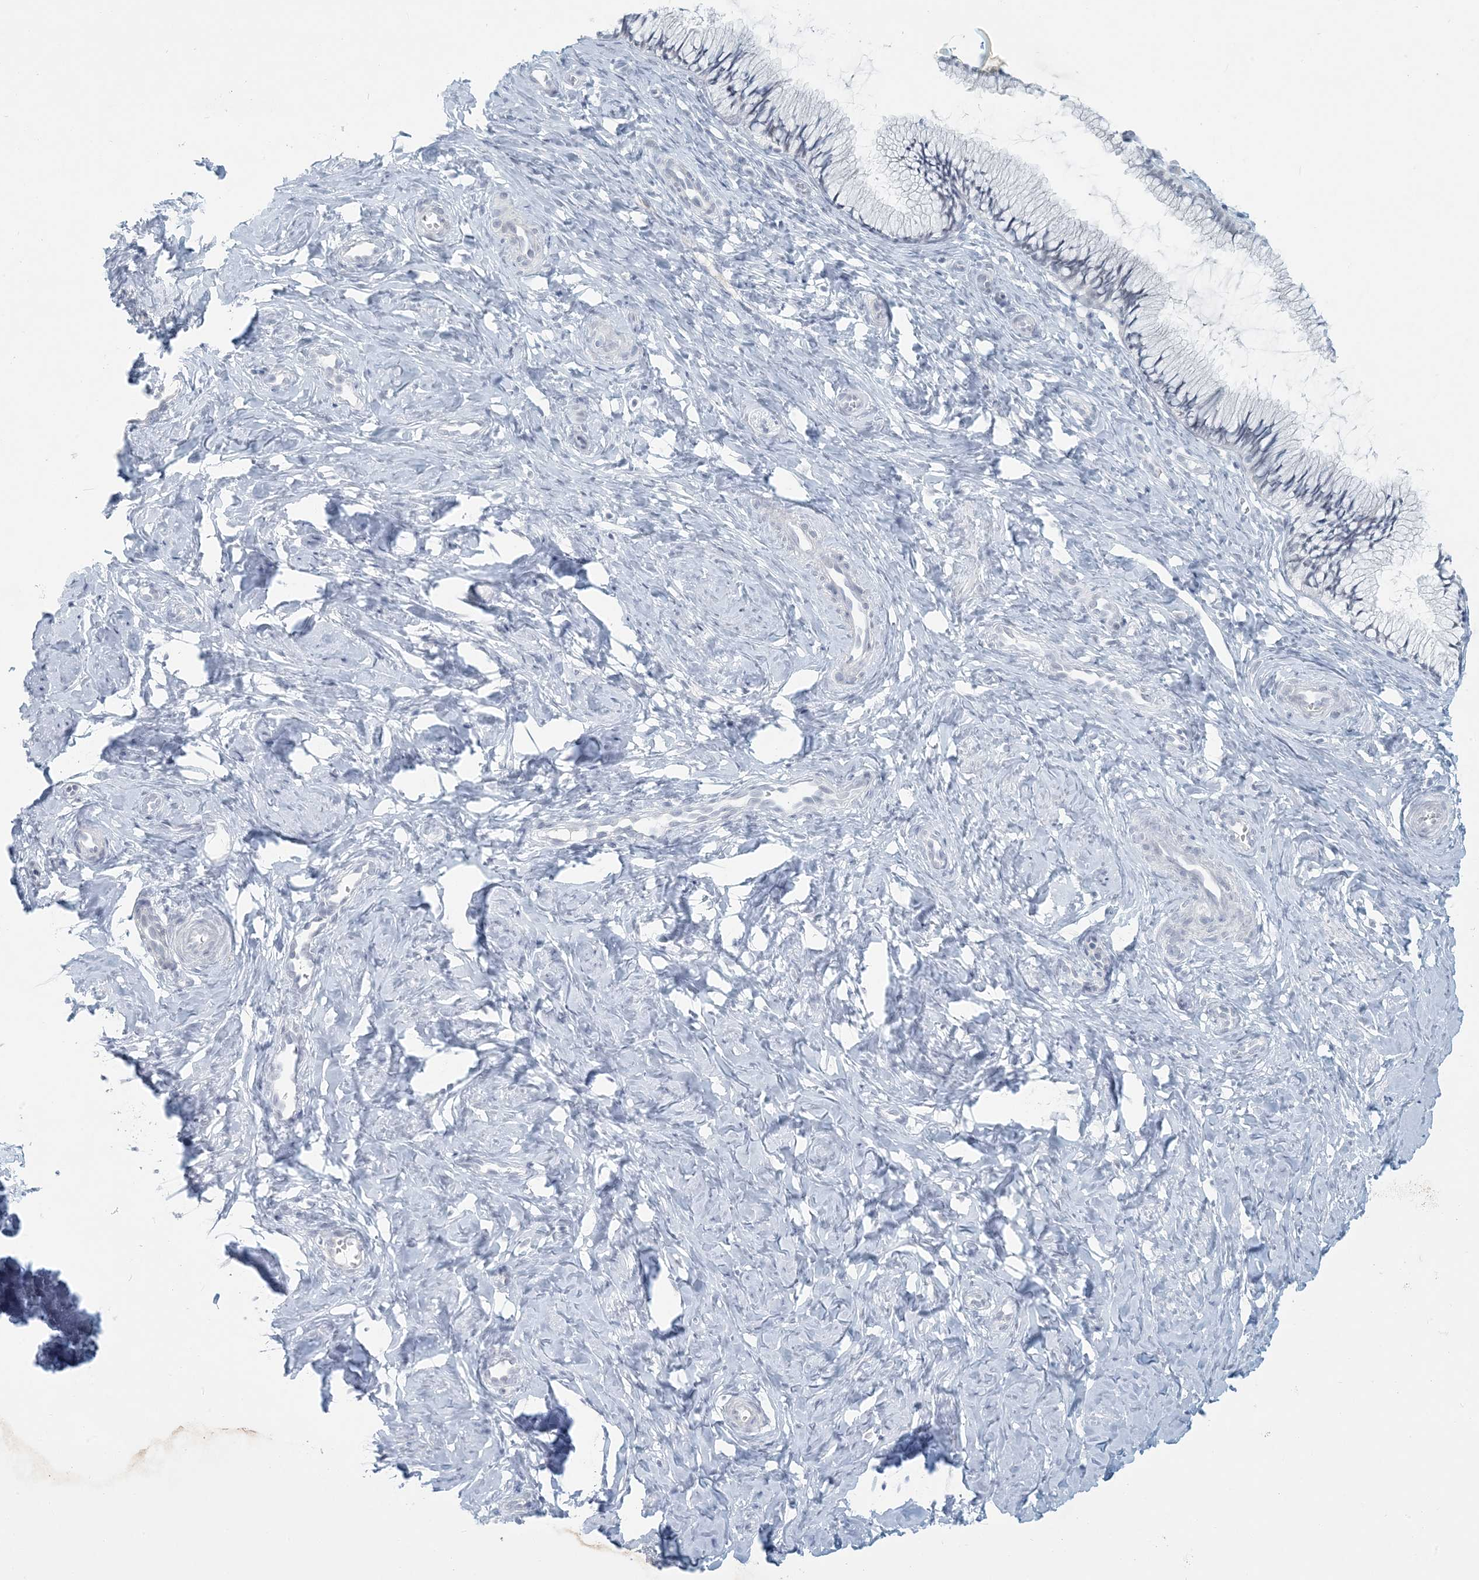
{"staining": {"intensity": "negative", "quantity": "none", "location": "none"}, "tissue": "cervix", "cell_type": "Glandular cells", "image_type": "normal", "snomed": [{"axis": "morphology", "description": "Normal tissue, NOS"}, {"axis": "topography", "description": "Cervix"}], "caption": "Immunohistochemistry (IHC) of benign cervix shows no staining in glandular cells.", "gene": "SCML1", "patient": {"sex": "female", "age": 27}}